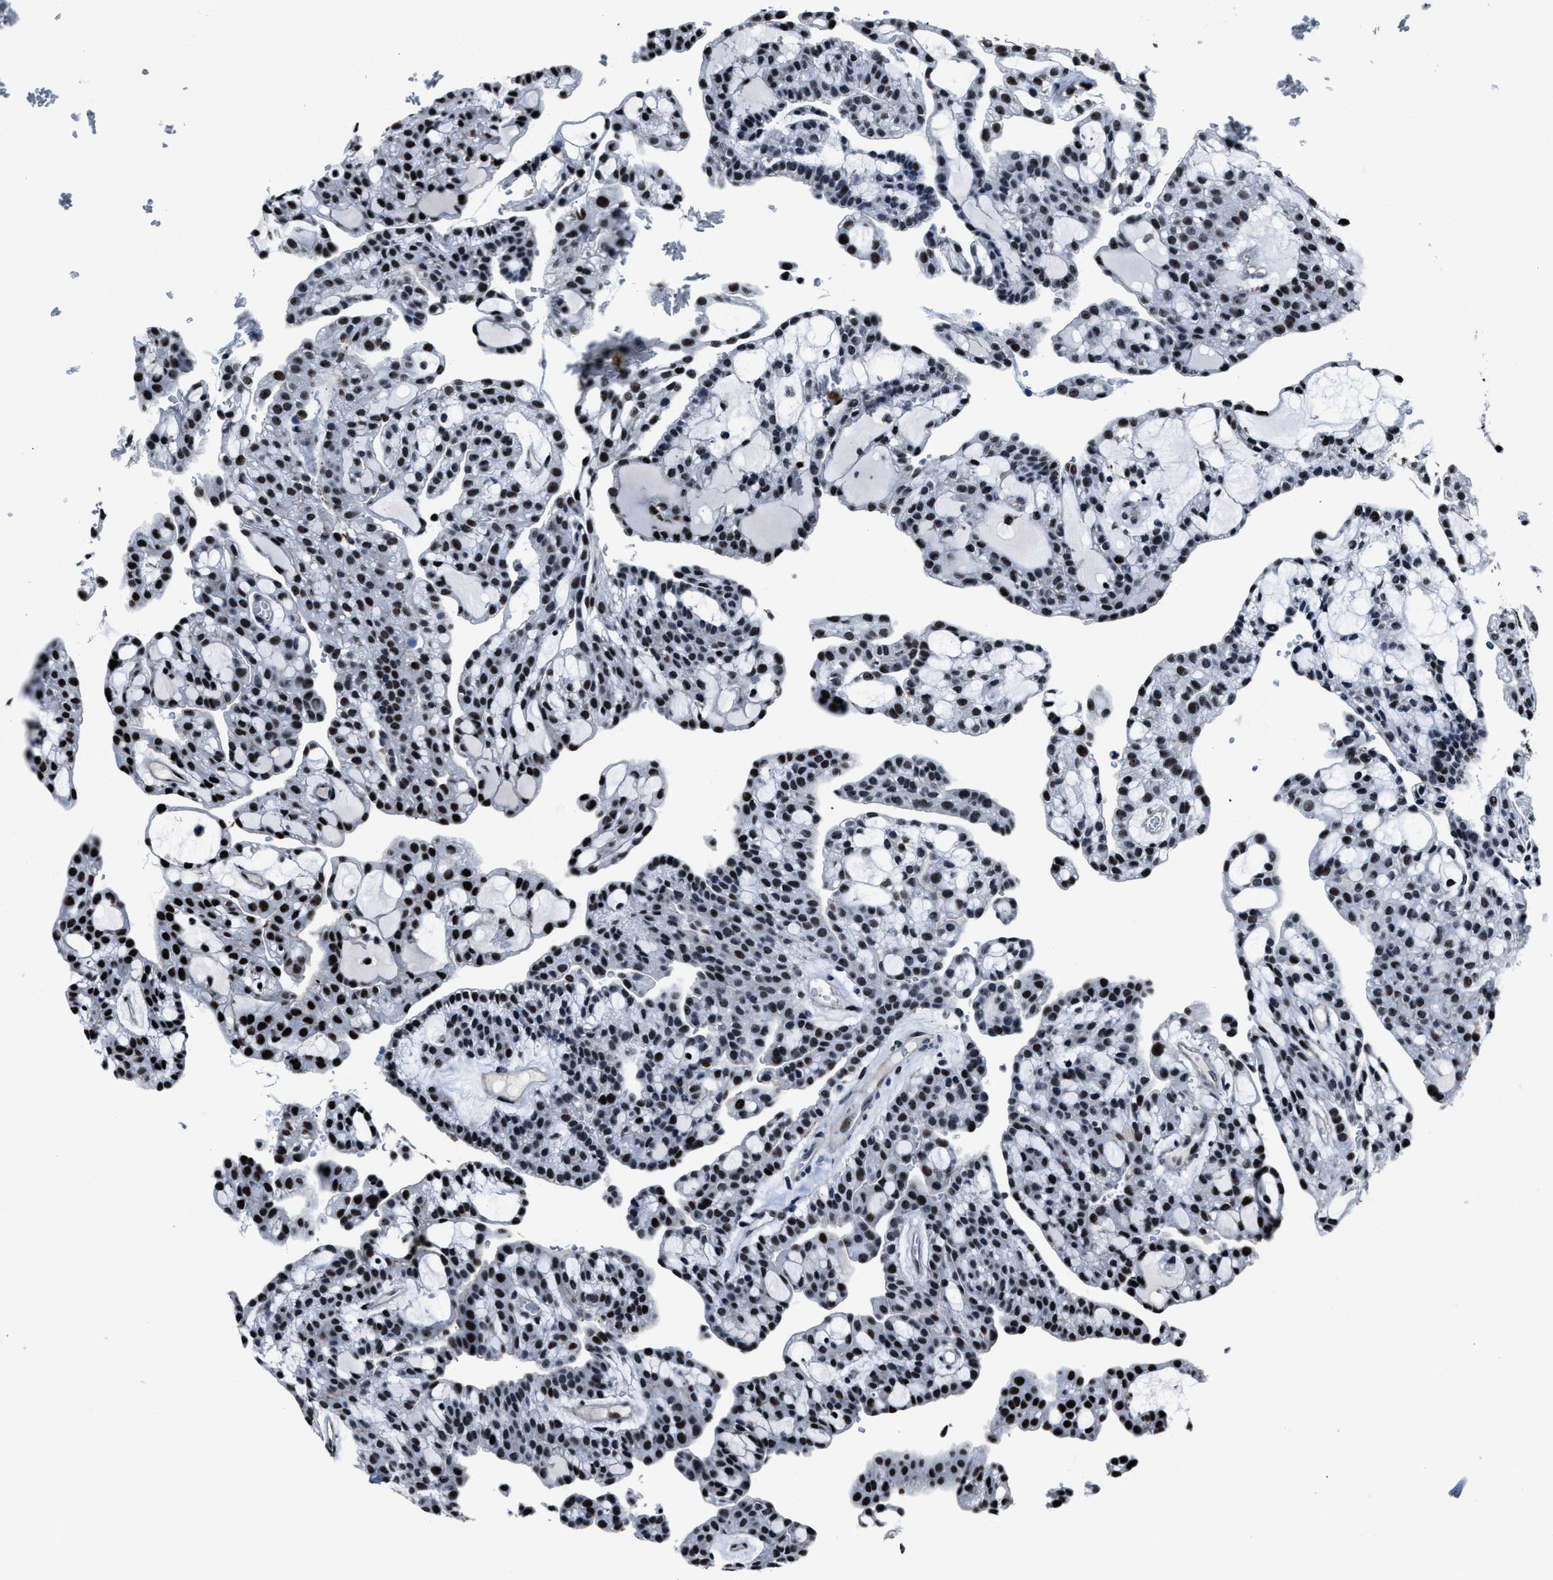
{"staining": {"intensity": "strong", "quantity": ">75%", "location": "nuclear"}, "tissue": "renal cancer", "cell_type": "Tumor cells", "image_type": "cancer", "snomed": [{"axis": "morphology", "description": "Adenocarcinoma, NOS"}, {"axis": "topography", "description": "Kidney"}], "caption": "An immunohistochemistry (IHC) photomicrograph of tumor tissue is shown. Protein staining in brown shows strong nuclear positivity in renal cancer within tumor cells.", "gene": "PPIE", "patient": {"sex": "male", "age": 63}}